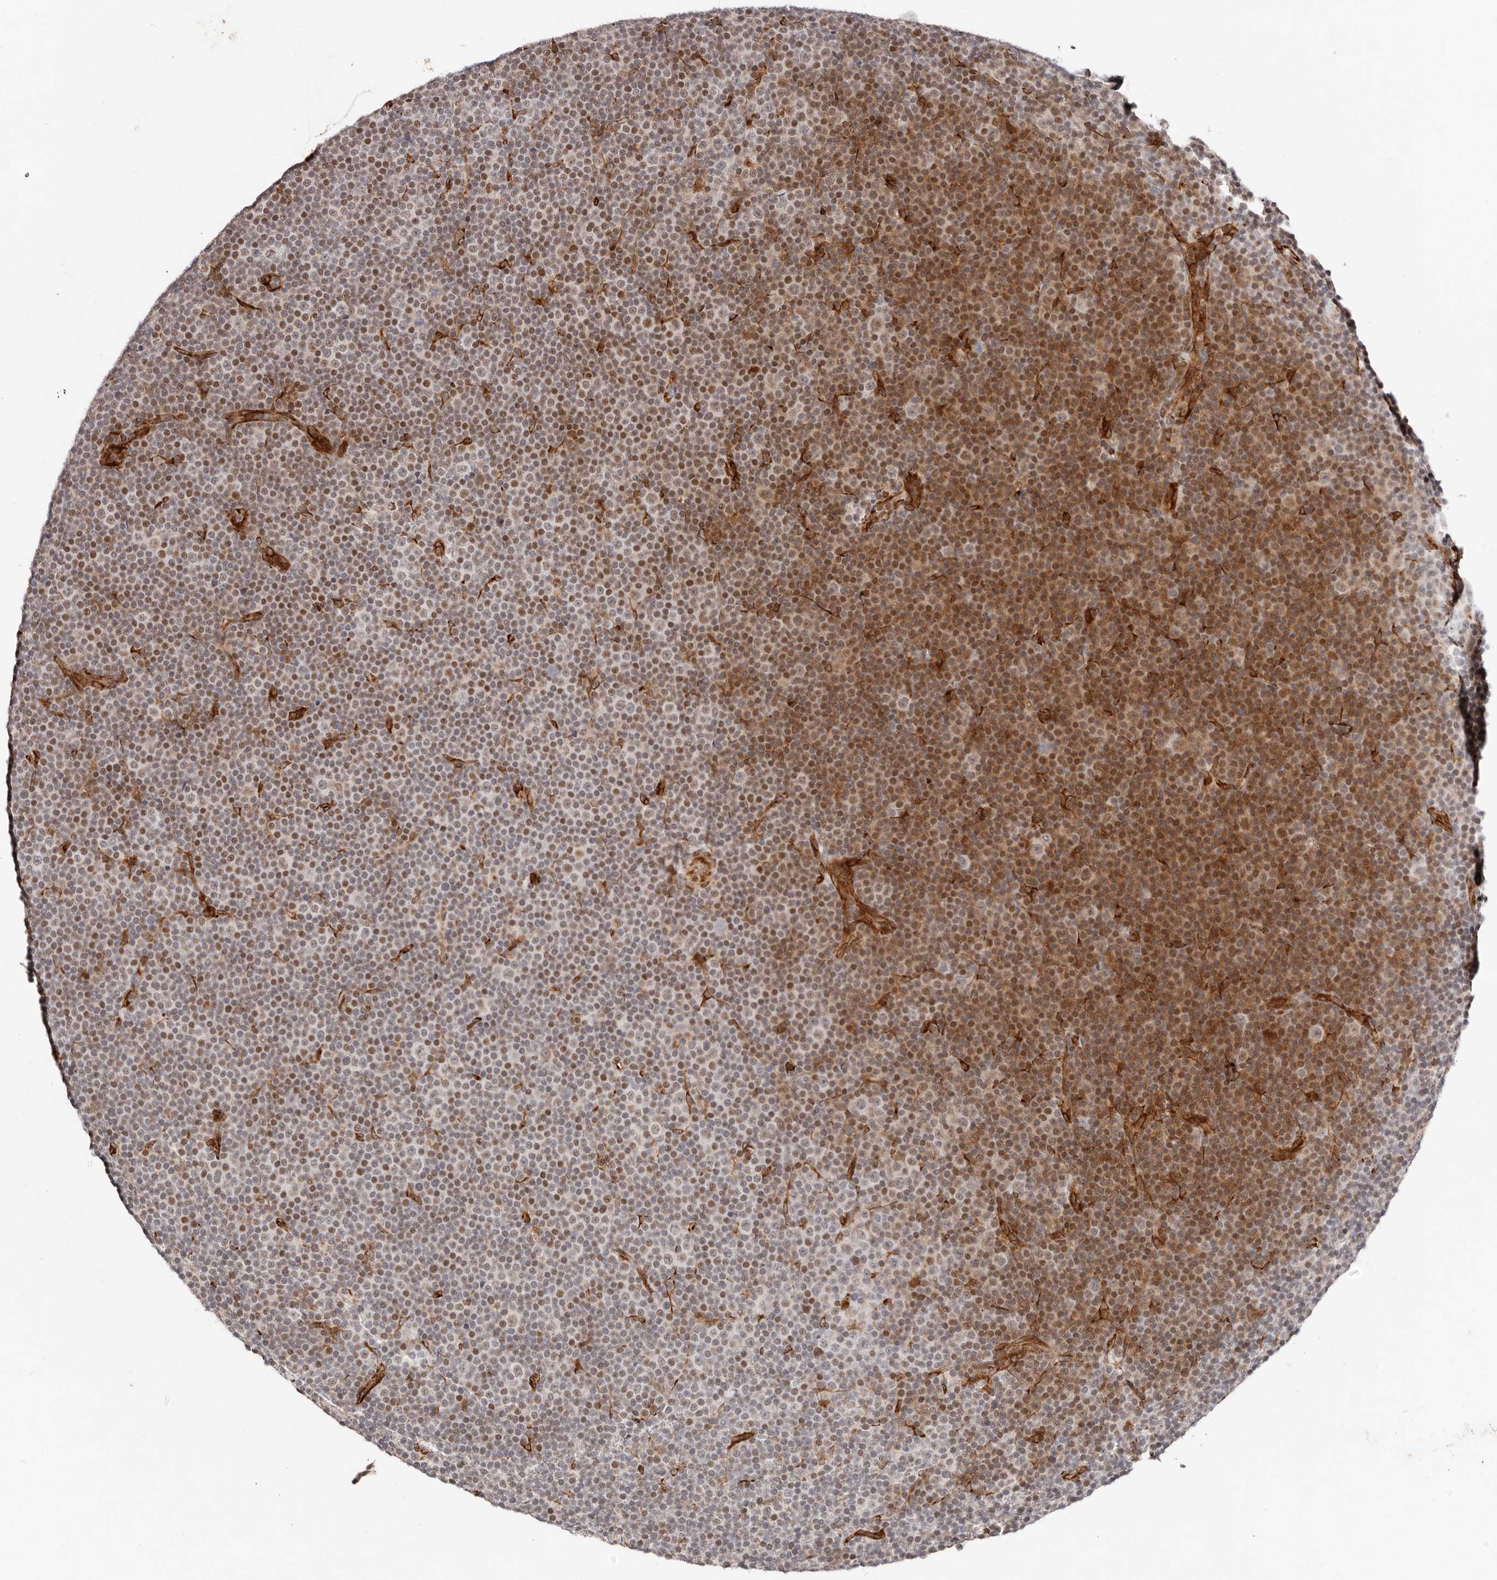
{"staining": {"intensity": "moderate", "quantity": "25%-75%", "location": "cytoplasmic/membranous"}, "tissue": "lymphoma", "cell_type": "Tumor cells", "image_type": "cancer", "snomed": [{"axis": "morphology", "description": "Malignant lymphoma, non-Hodgkin's type, Low grade"}, {"axis": "topography", "description": "Lymph node"}], "caption": "Malignant lymphoma, non-Hodgkin's type (low-grade) was stained to show a protein in brown. There is medium levels of moderate cytoplasmic/membranous positivity in approximately 25%-75% of tumor cells.", "gene": "BCL2L15", "patient": {"sex": "female", "age": 67}}